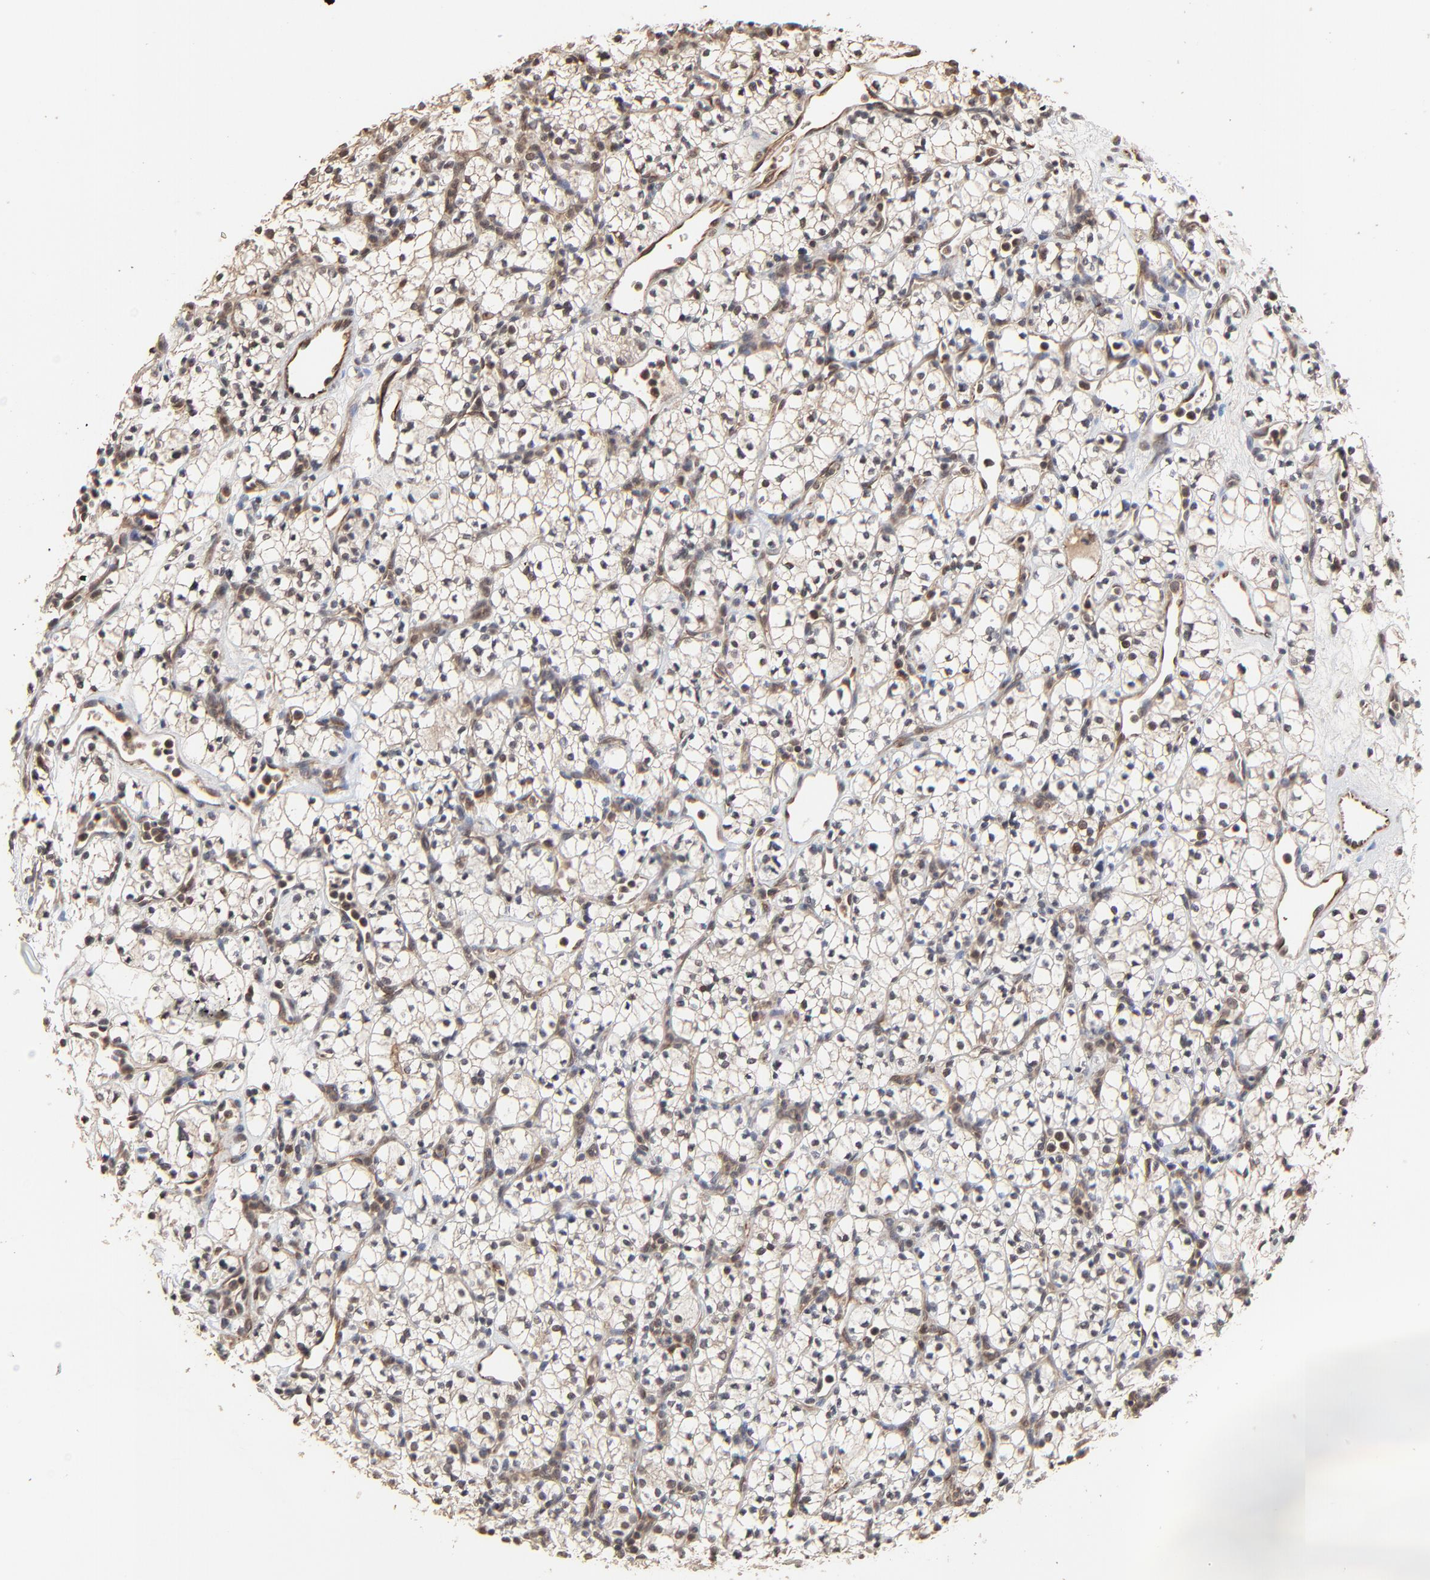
{"staining": {"intensity": "weak", "quantity": "<25%", "location": "nuclear"}, "tissue": "renal cancer", "cell_type": "Tumor cells", "image_type": "cancer", "snomed": [{"axis": "morphology", "description": "Adenocarcinoma, NOS"}, {"axis": "topography", "description": "Kidney"}], "caption": "Adenocarcinoma (renal) was stained to show a protein in brown. There is no significant expression in tumor cells. The staining is performed using DAB brown chromogen with nuclei counter-stained in using hematoxylin.", "gene": "FAM227A", "patient": {"sex": "male", "age": 59}}